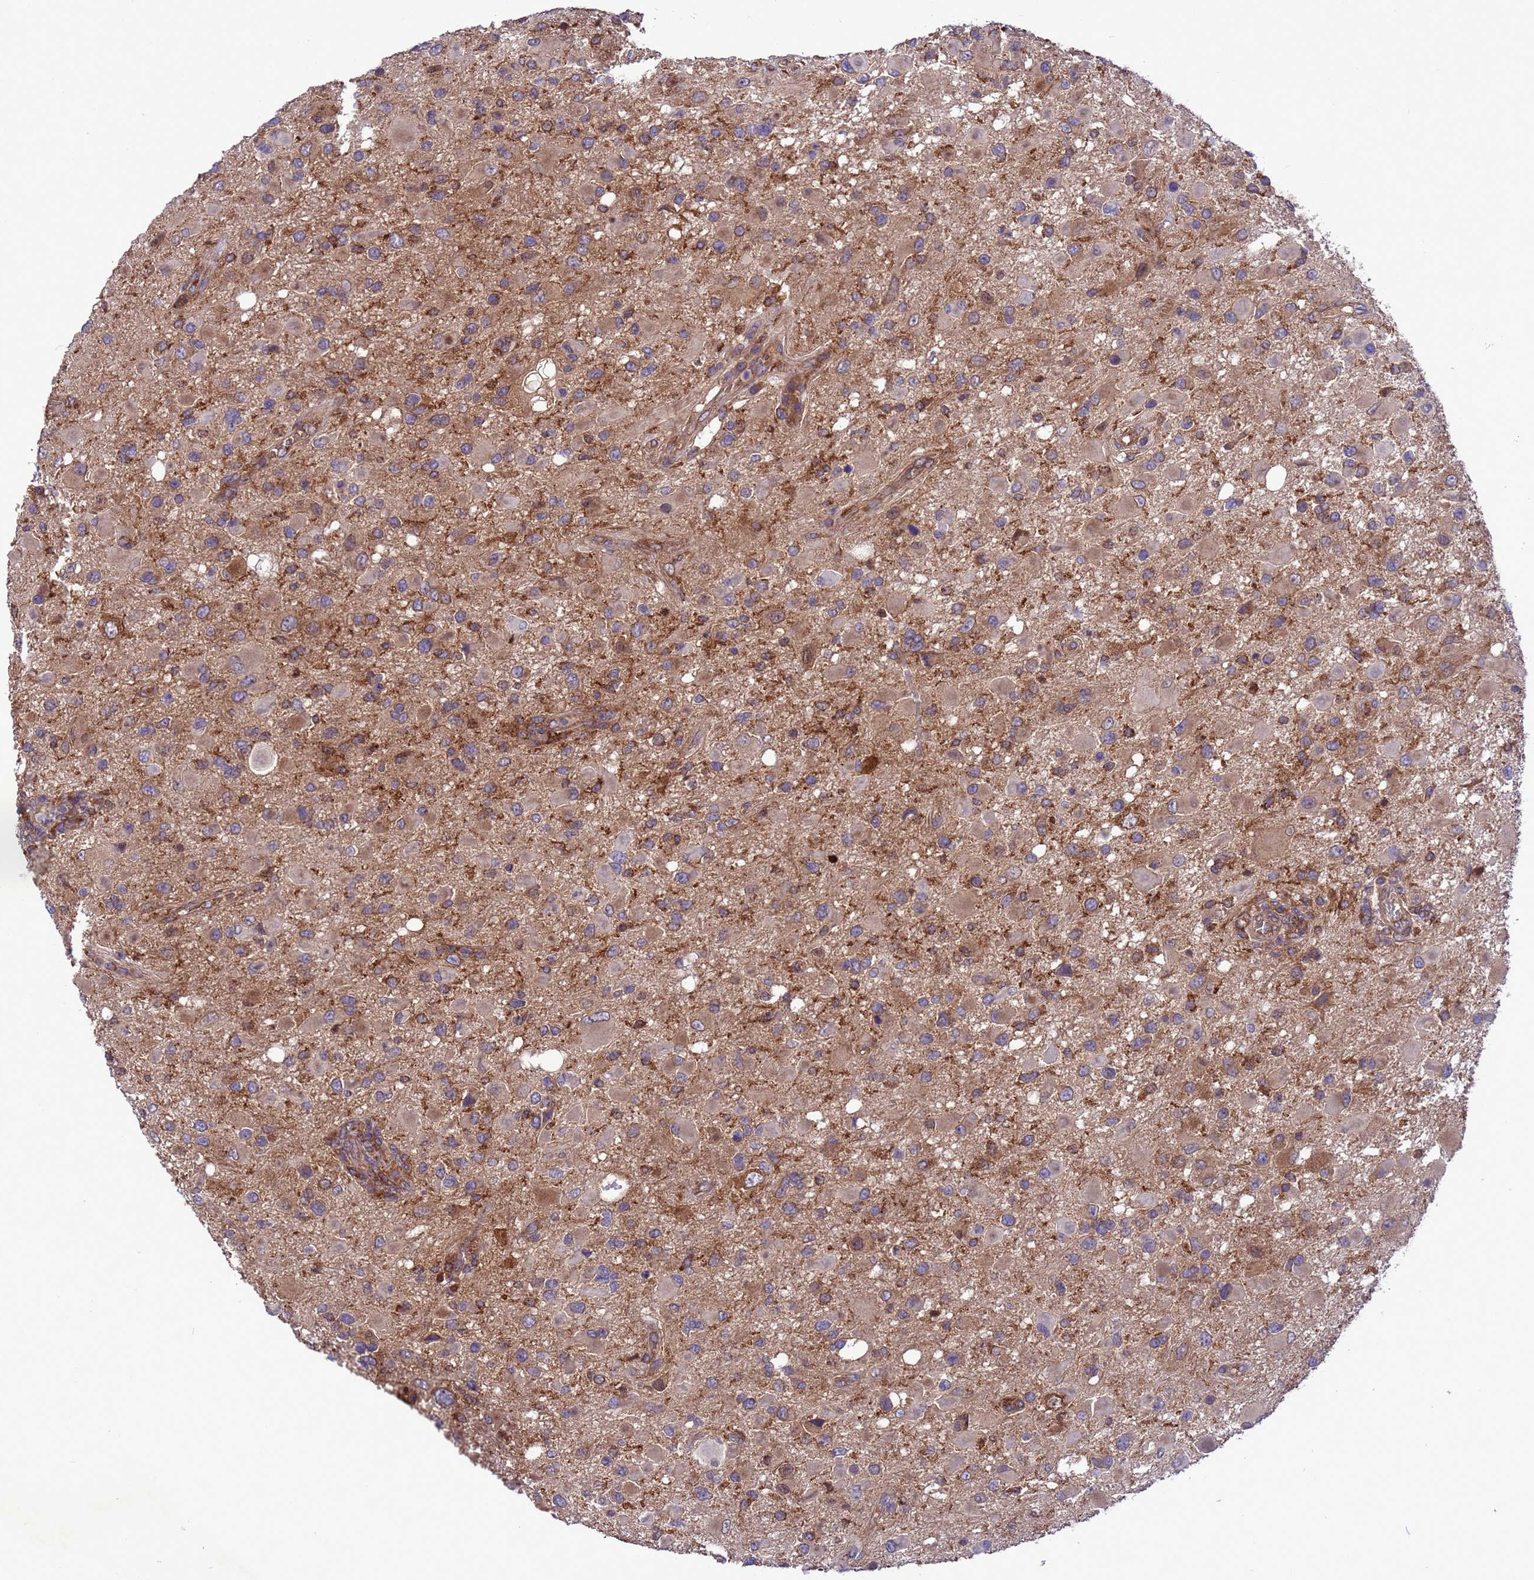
{"staining": {"intensity": "weak", "quantity": "<25%", "location": "cytoplasmic/membranous"}, "tissue": "glioma", "cell_type": "Tumor cells", "image_type": "cancer", "snomed": [{"axis": "morphology", "description": "Glioma, malignant, High grade"}, {"axis": "topography", "description": "Brain"}], "caption": "High power microscopy histopathology image of an immunohistochemistry (IHC) micrograph of glioma, revealing no significant staining in tumor cells.", "gene": "ARHGAP12", "patient": {"sex": "male", "age": 53}}